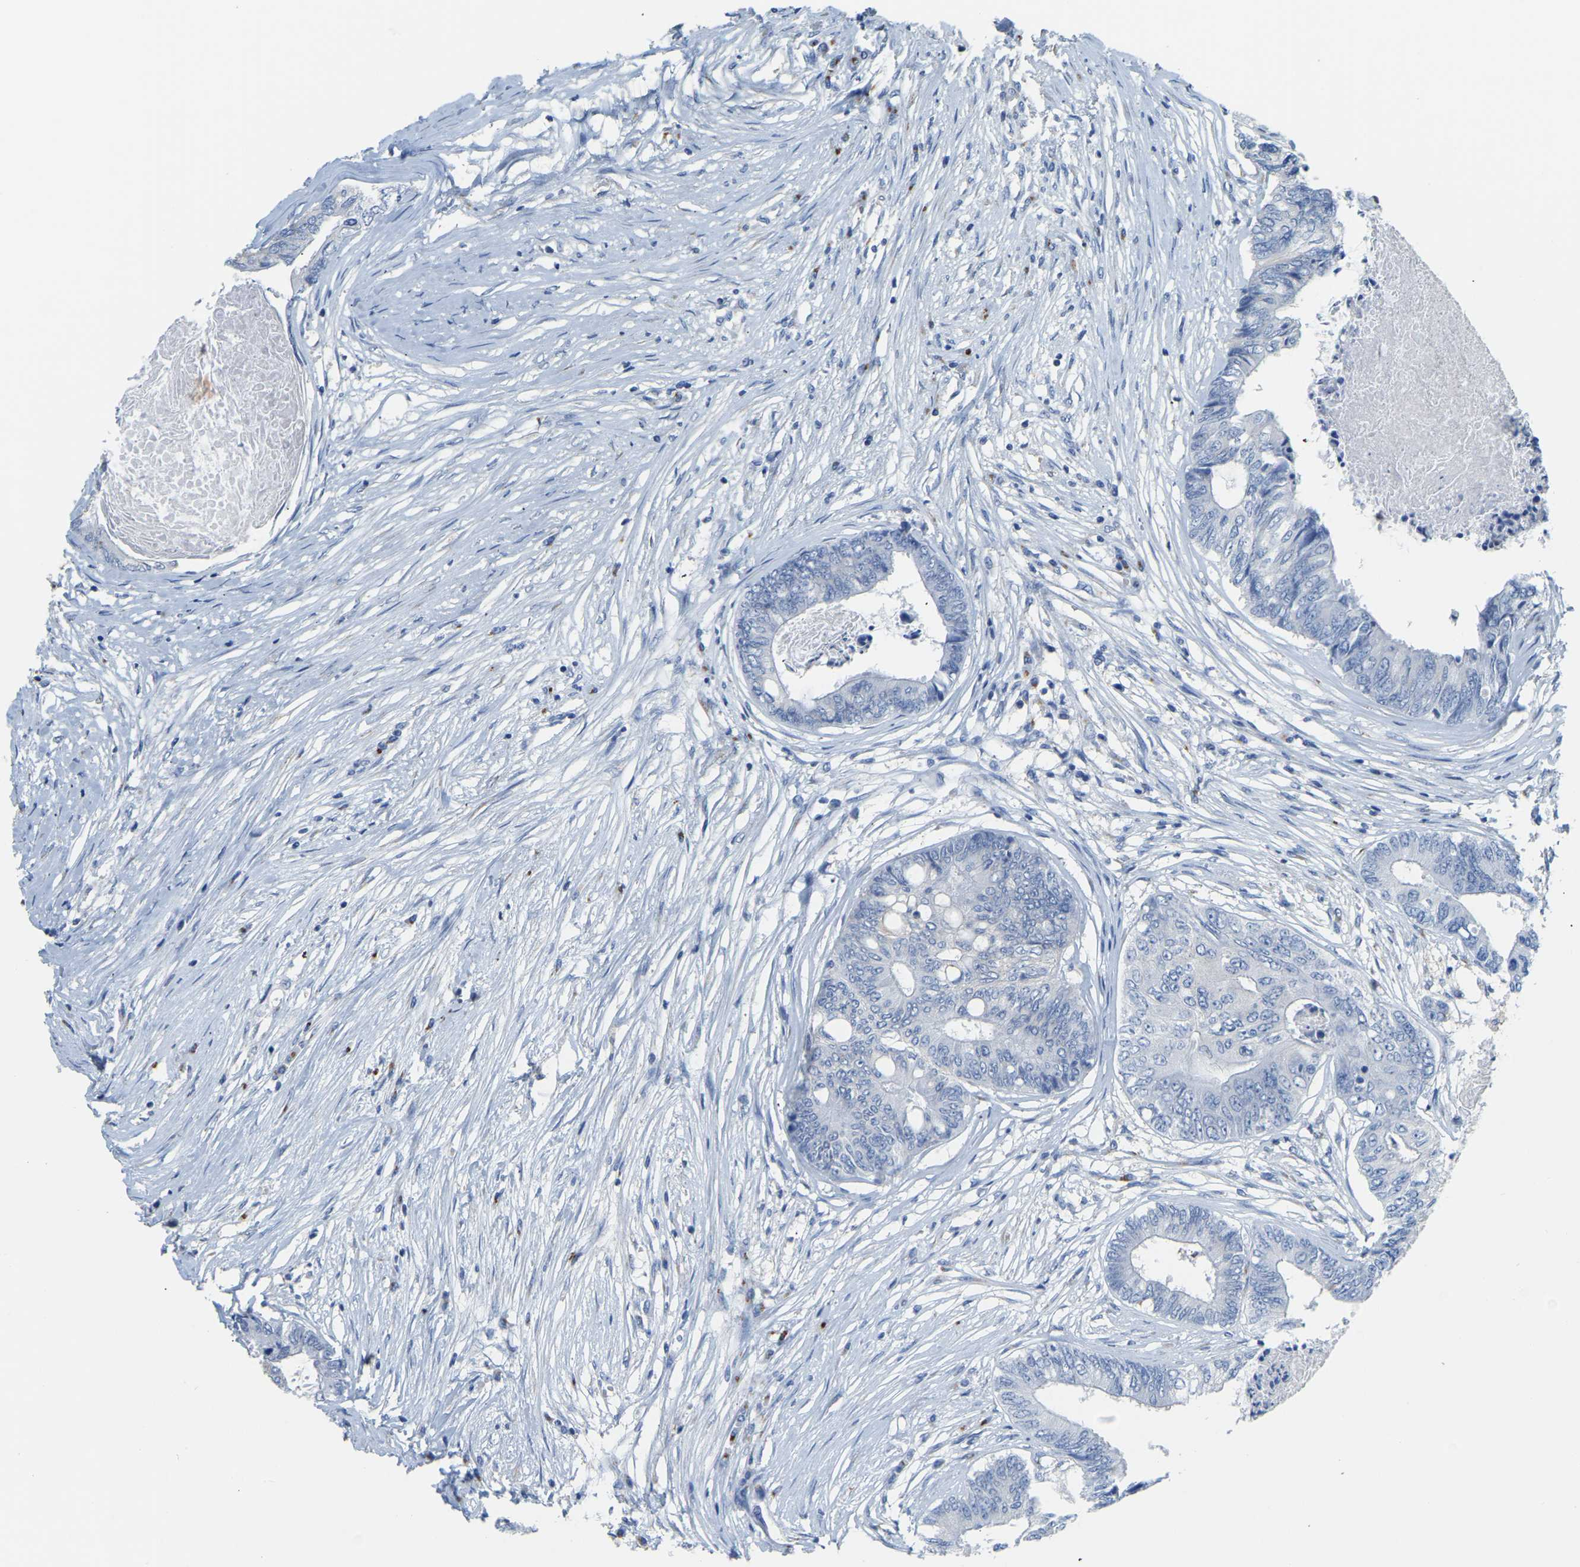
{"staining": {"intensity": "negative", "quantity": "none", "location": "none"}, "tissue": "colorectal cancer", "cell_type": "Tumor cells", "image_type": "cancer", "snomed": [{"axis": "morphology", "description": "Adenocarcinoma, NOS"}, {"axis": "topography", "description": "Rectum"}], "caption": "Immunohistochemical staining of human colorectal cancer exhibits no significant positivity in tumor cells.", "gene": "FAM174A", "patient": {"sex": "male", "age": 63}}